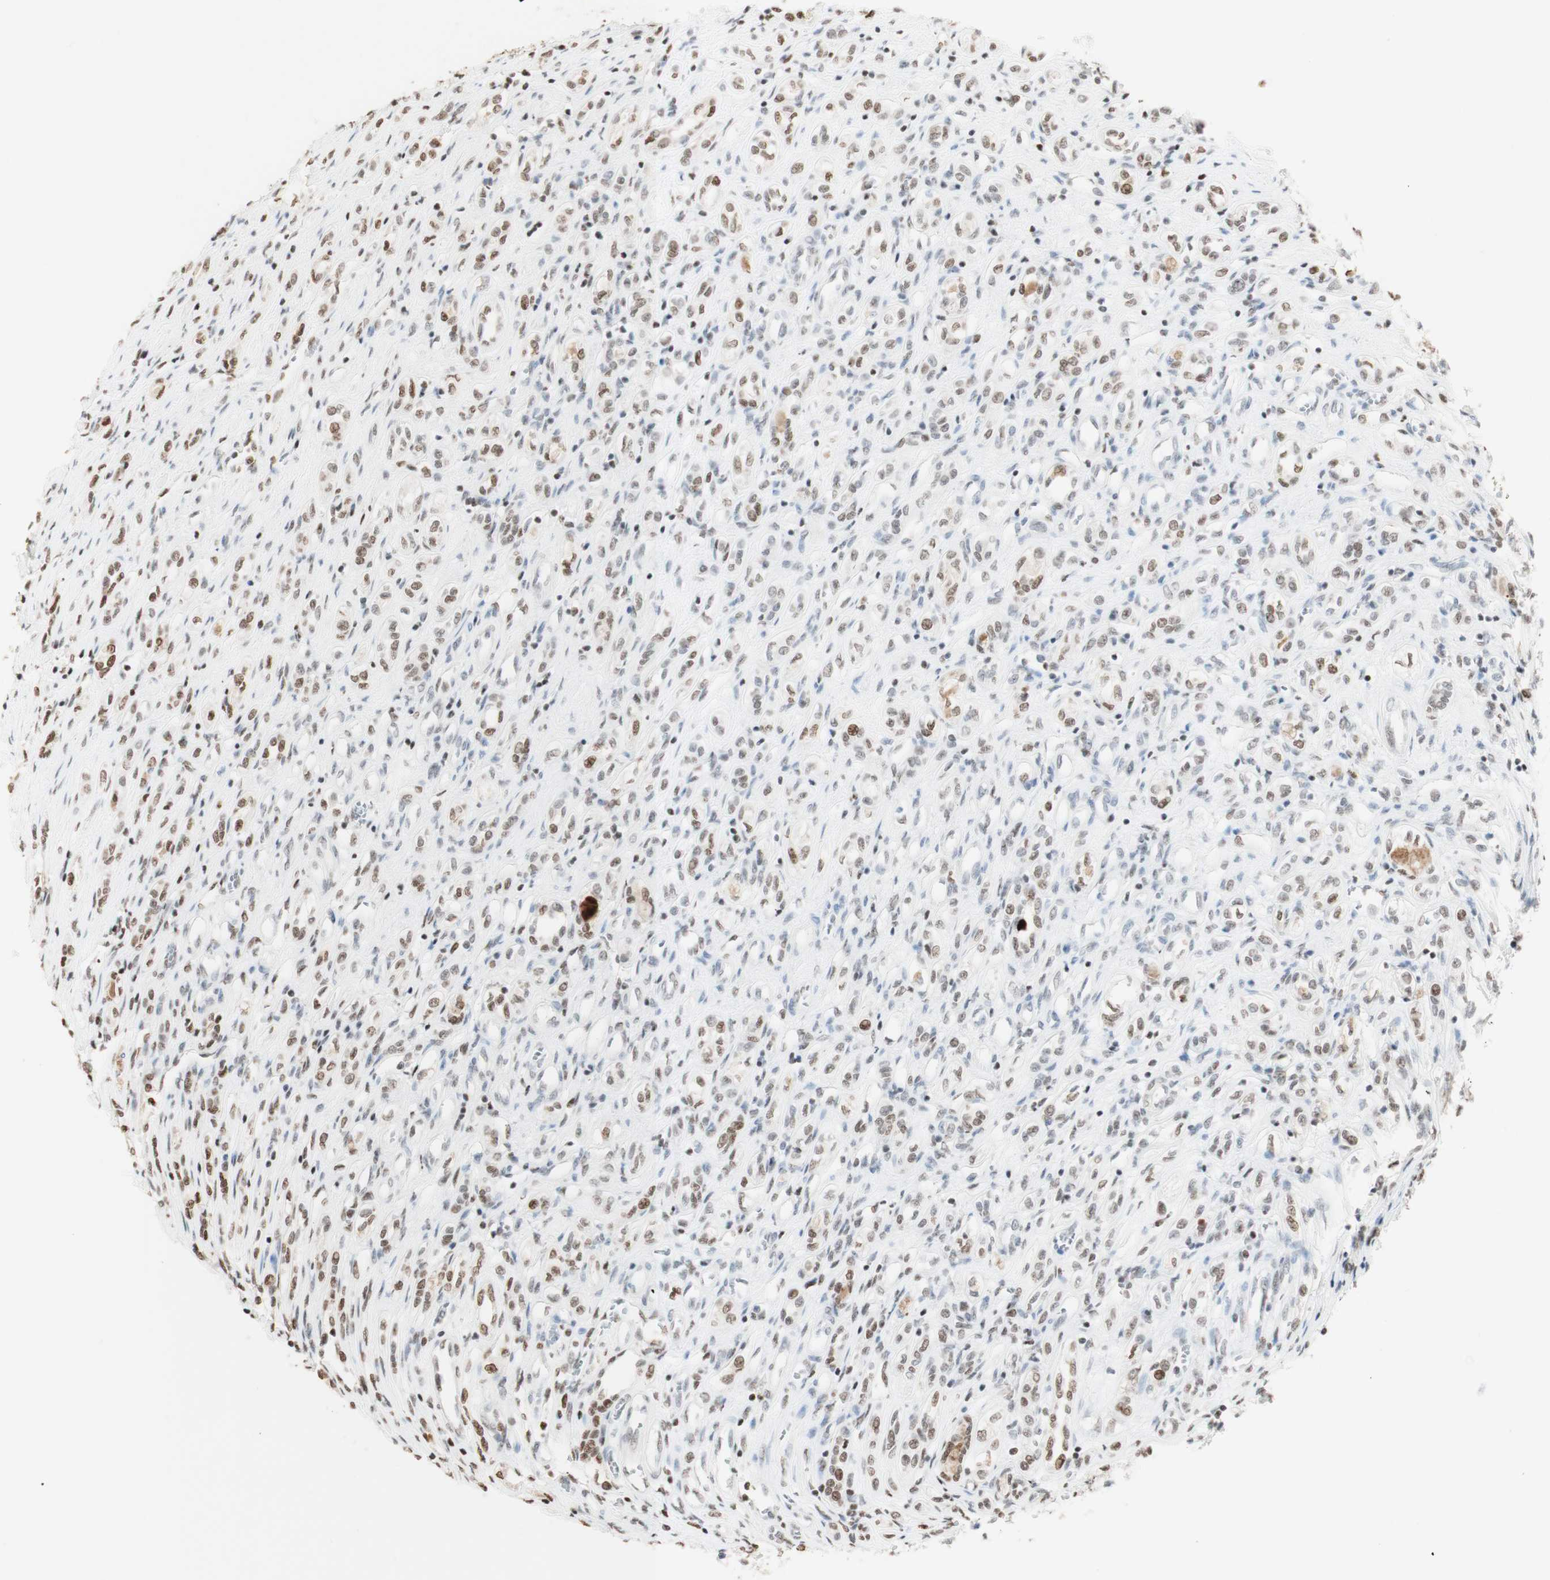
{"staining": {"intensity": "weak", "quantity": ">75%", "location": "nuclear"}, "tissue": "renal cancer", "cell_type": "Tumor cells", "image_type": "cancer", "snomed": [{"axis": "morphology", "description": "Adenocarcinoma, NOS"}, {"axis": "topography", "description": "Kidney"}], "caption": "Tumor cells exhibit low levels of weak nuclear positivity in about >75% of cells in adenocarcinoma (renal). The protein is stained brown, and the nuclei are stained in blue (DAB (3,3'-diaminobenzidine) IHC with brightfield microscopy, high magnification).", "gene": "HNRNPA2B1", "patient": {"sex": "female", "age": 70}}